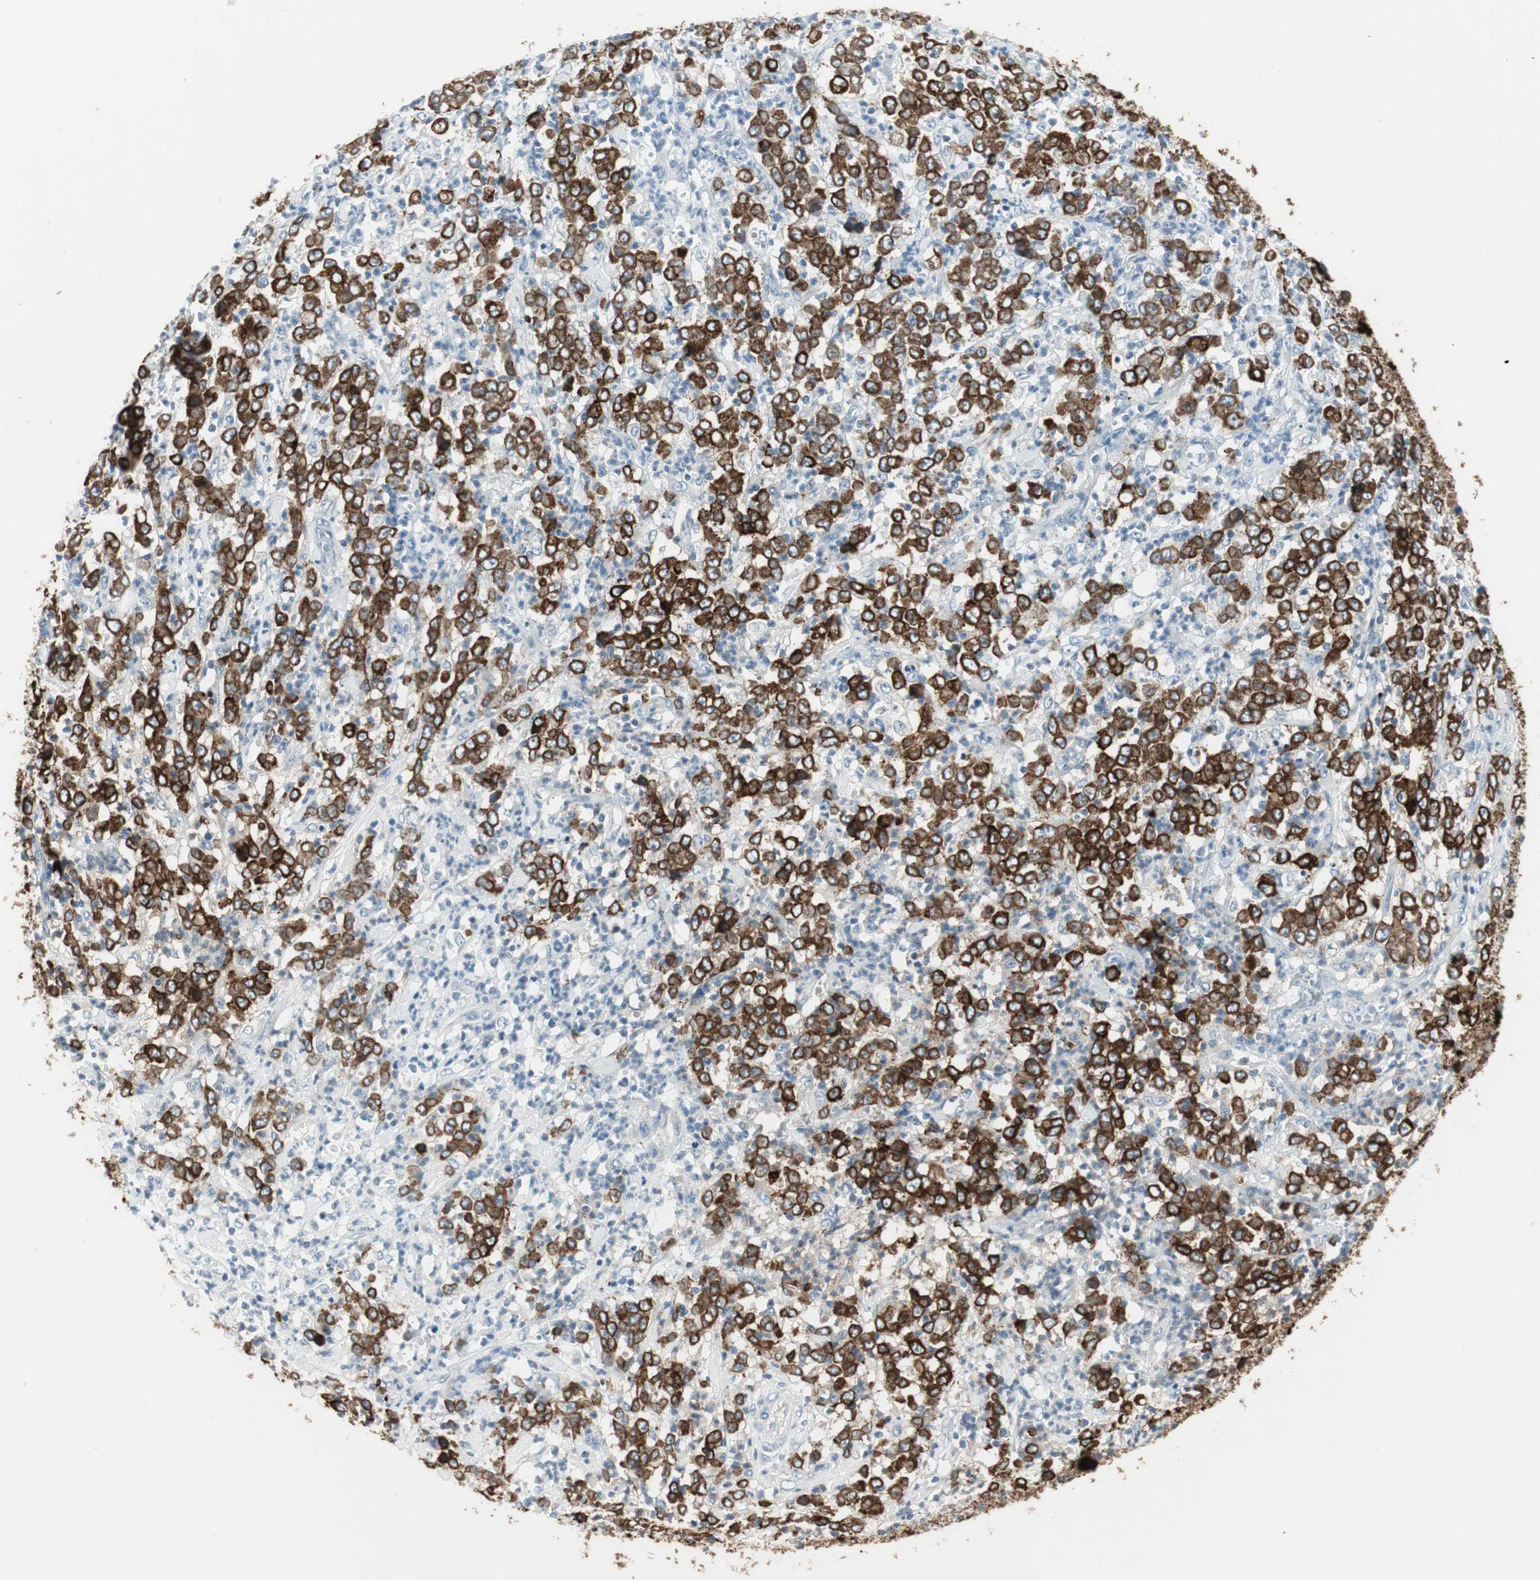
{"staining": {"intensity": "strong", "quantity": ">75%", "location": "cytoplasmic/membranous"}, "tissue": "stomach cancer", "cell_type": "Tumor cells", "image_type": "cancer", "snomed": [{"axis": "morphology", "description": "Adenocarcinoma, NOS"}, {"axis": "topography", "description": "Stomach, lower"}], "caption": "Immunohistochemistry (IHC) (DAB) staining of human stomach adenocarcinoma demonstrates strong cytoplasmic/membranous protein positivity in about >75% of tumor cells.", "gene": "AGR2", "patient": {"sex": "female", "age": 71}}